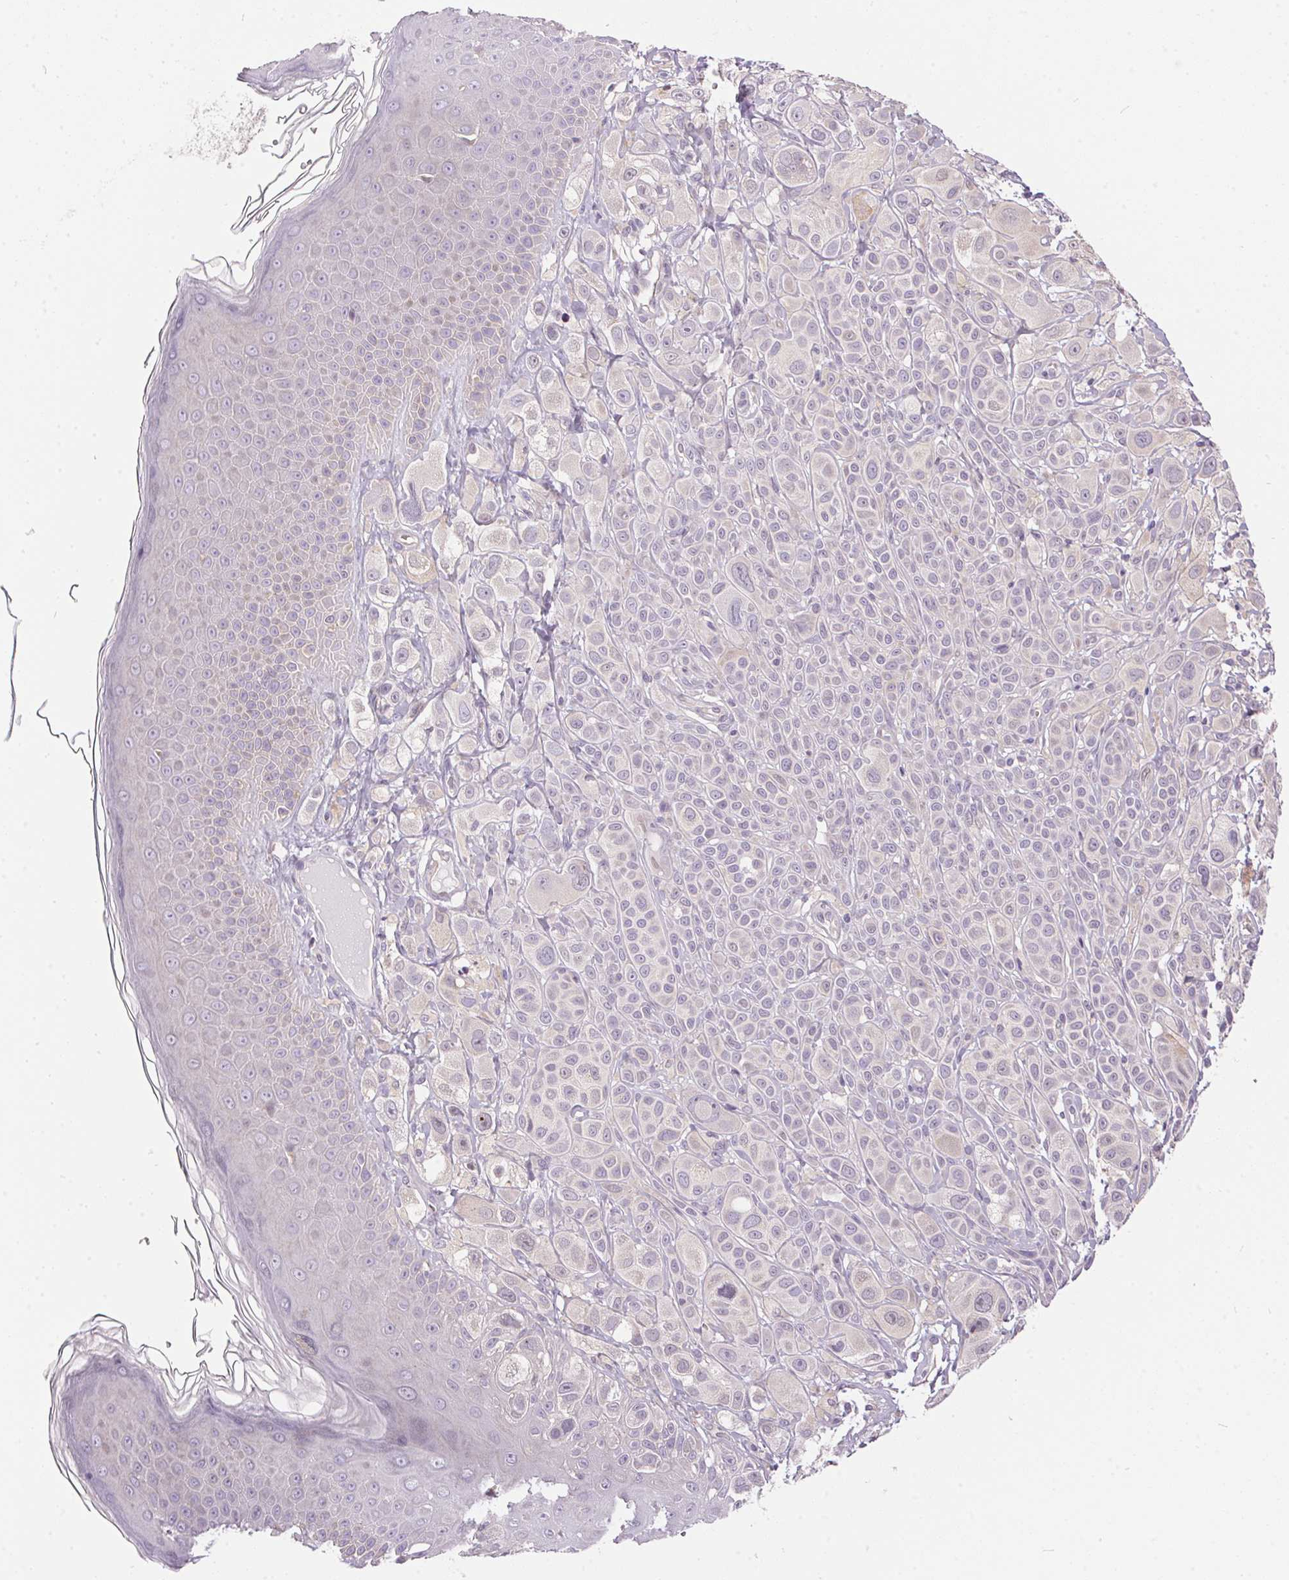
{"staining": {"intensity": "negative", "quantity": "none", "location": "none"}, "tissue": "melanoma", "cell_type": "Tumor cells", "image_type": "cancer", "snomed": [{"axis": "morphology", "description": "Malignant melanoma, NOS"}, {"axis": "topography", "description": "Skin"}], "caption": "Malignant melanoma was stained to show a protein in brown. There is no significant positivity in tumor cells.", "gene": "UNC13B", "patient": {"sex": "male", "age": 67}}